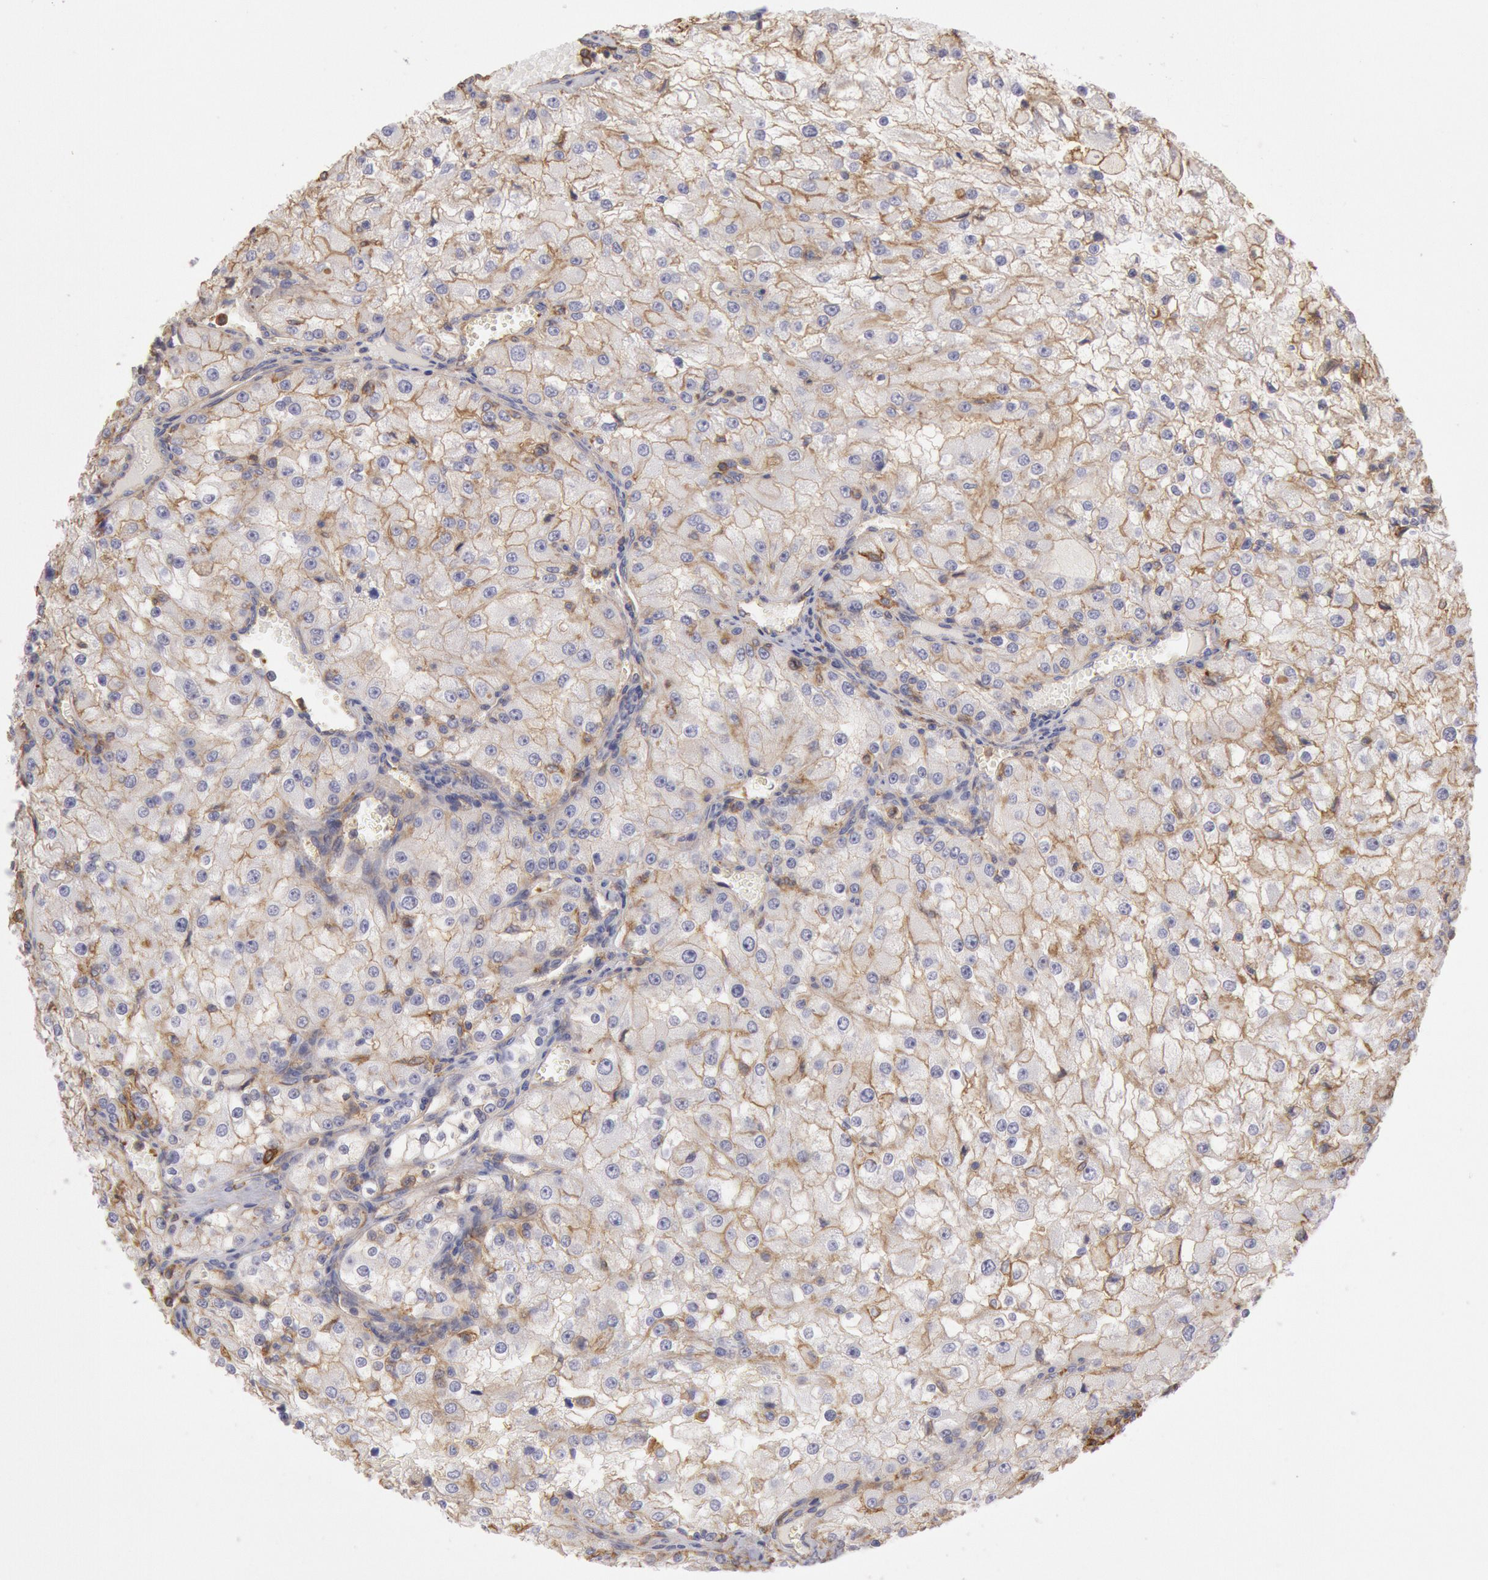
{"staining": {"intensity": "weak", "quantity": "25%-75%", "location": "cytoplasmic/membranous"}, "tissue": "renal cancer", "cell_type": "Tumor cells", "image_type": "cancer", "snomed": [{"axis": "morphology", "description": "Adenocarcinoma, NOS"}, {"axis": "topography", "description": "Kidney"}], "caption": "Immunohistochemistry (IHC) of renal cancer (adenocarcinoma) displays low levels of weak cytoplasmic/membranous staining in about 25%-75% of tumor cells.", "gene": "SNAP23", "patient": {"sex": "female", "age": 74}}